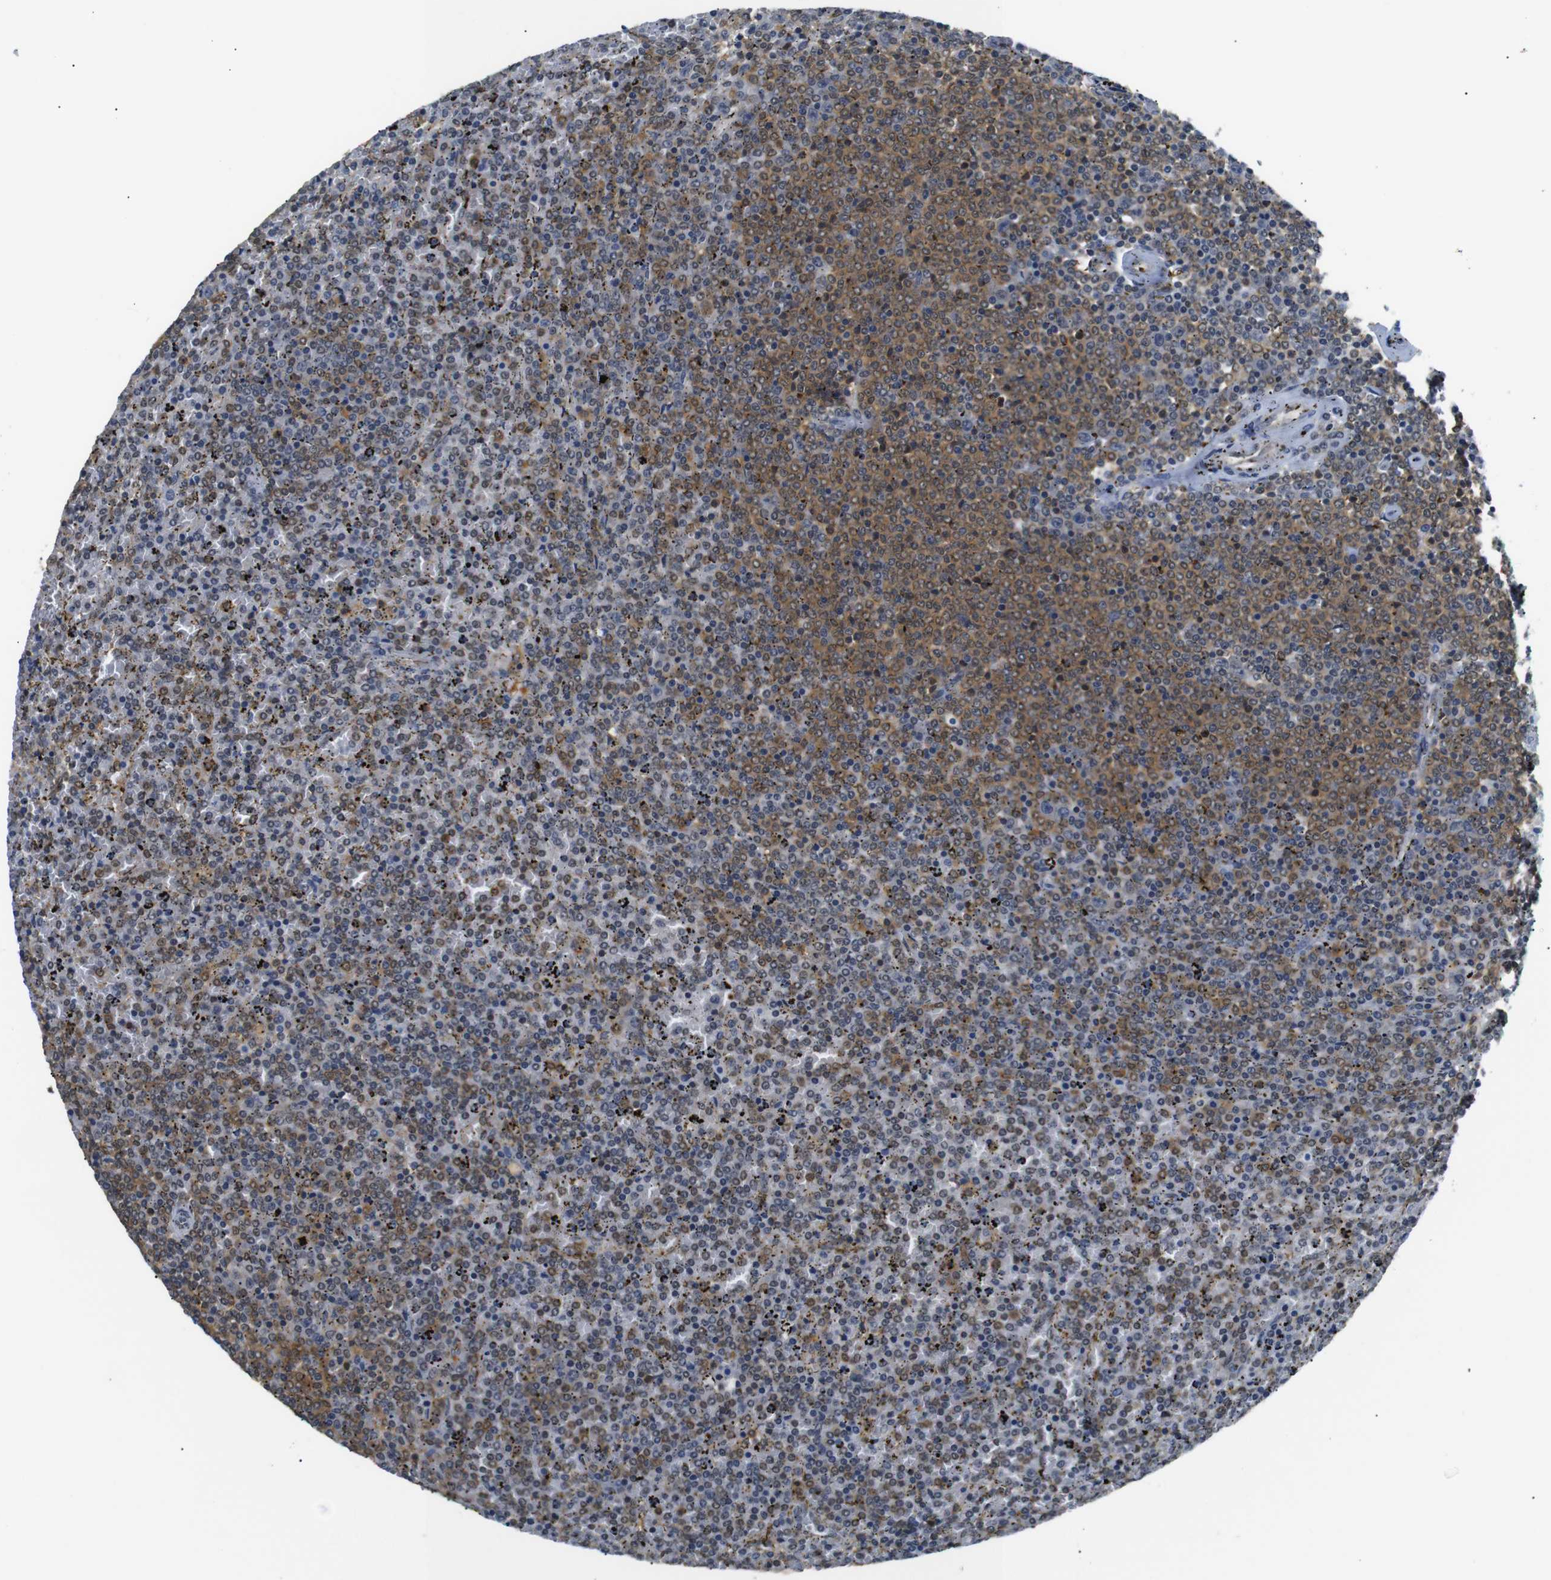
{"staining": {"intensity": "moderate", "quantity": "25%-75%", "location": "cytoplasmic/membranous"}, "tissue": "lymphoma", "cell_type": "Tumor cells", "image_type": "cancer", "snomed": [{"axis": "morphology", "description": "Malignant lymphoma, non-Hodgkin's type, Low grade"}, {"axis": "topography", "description": "Spleen"}], "caption": "Immunohistochemical staining of human malignant lymphoma, non-Hodgkin's type (low-grade) reveals moderate cytoplasmic/membranous protein staining in approximately 25%-75% of tumor cells.", "gene": "UBXN1", "patient": {"sex": "female", "age": 77}}